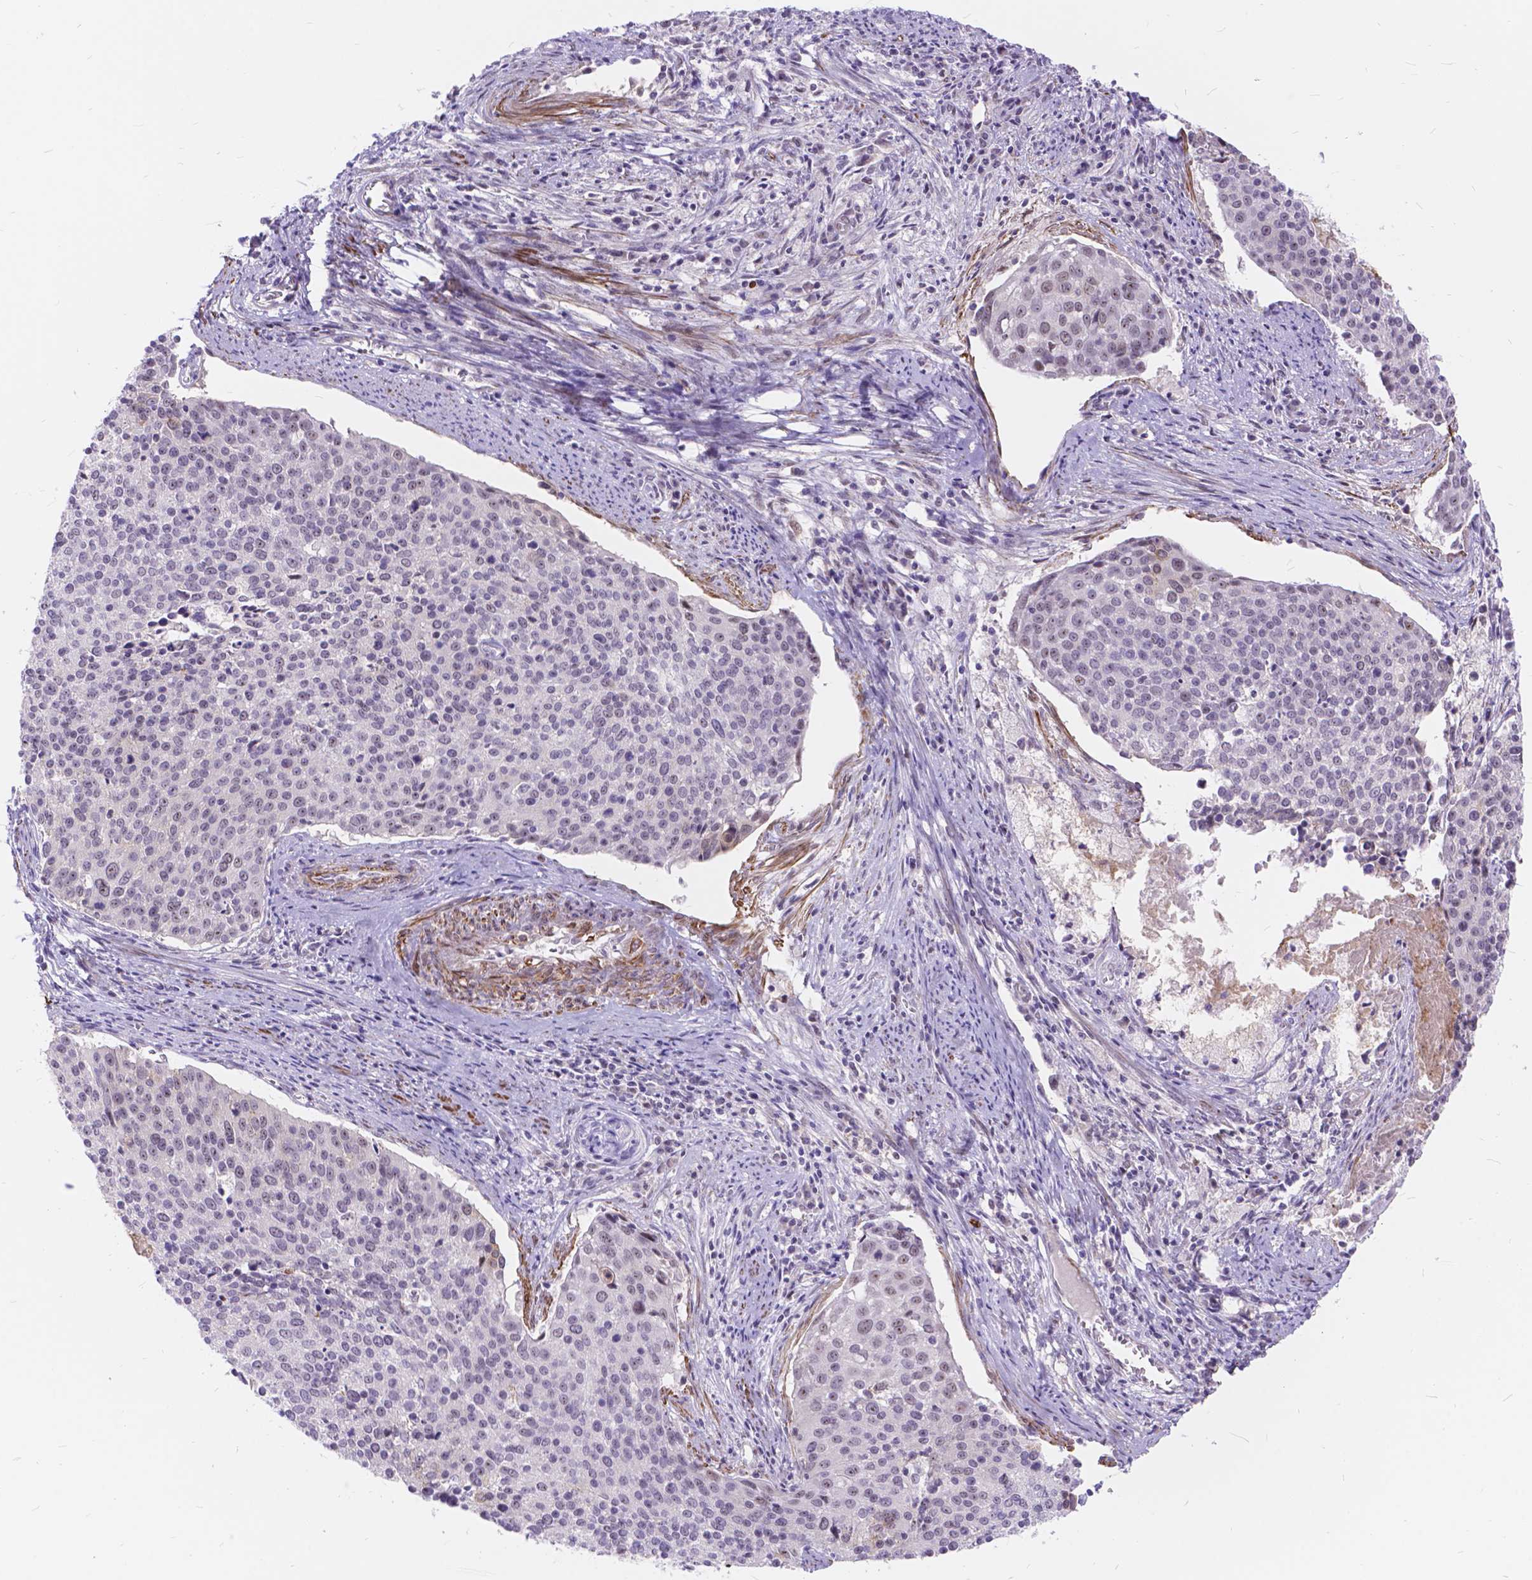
{"staining": {"intensity": "negative", "quantity": "none", "location": "none"}, "tissue": "cervical cancer", "cell_type": "Tumor cells", "image_type": "cancer", "snomed": [{"axis": "morphology", "description": "Squamous cell carcinoma, NOS"}, {"axis": "topography", "description": "Cervix"}], "caption": "The image displays no staining of tumor cells in squamous cell carcinoma (cervical). (DAB immunohistochemistry visualized using brightfield microscopy, high magnification).", "gene": "MAN2C1", "patient": {"sex": "female", "age": 39}}